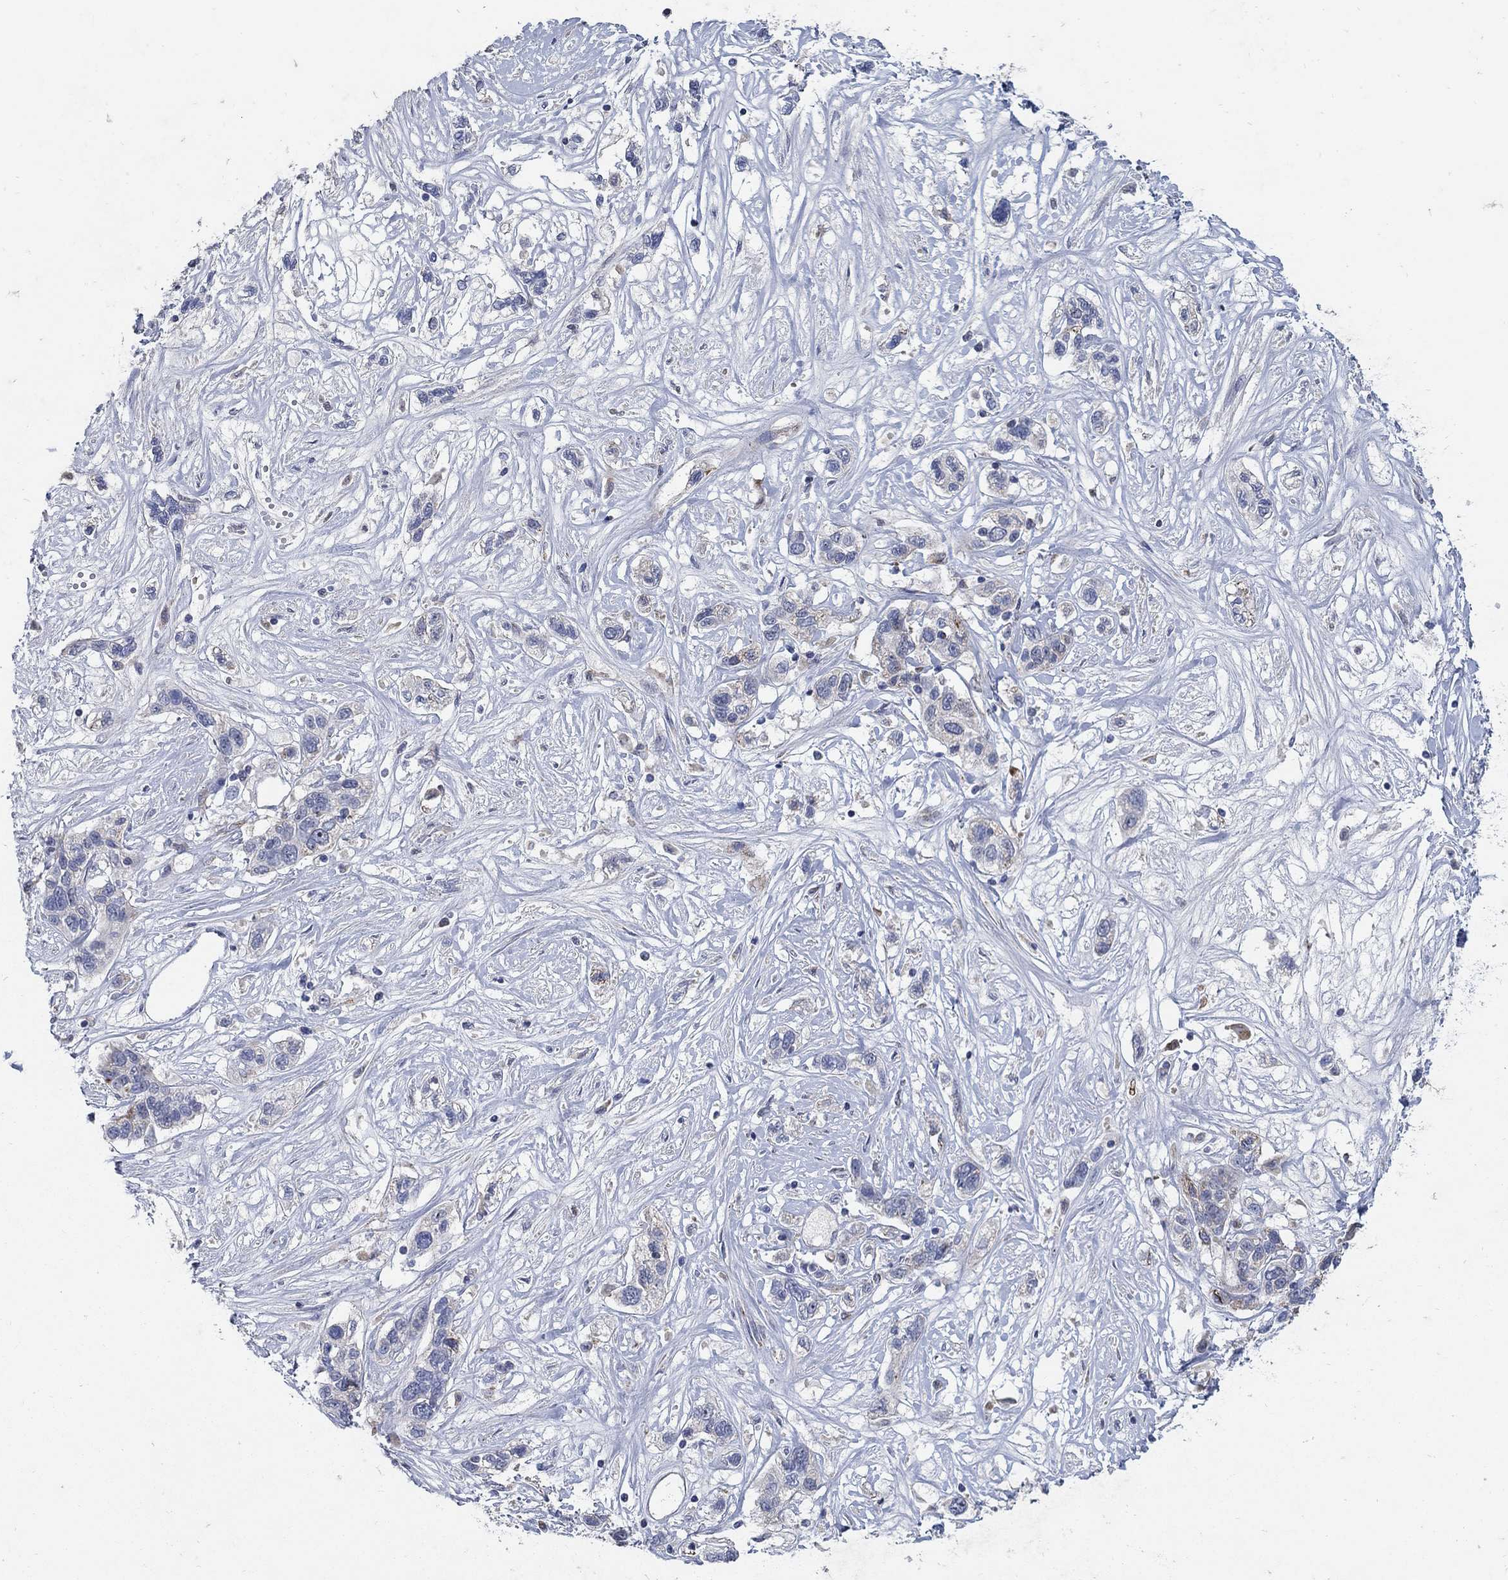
{"staining": {"intensity": "negative", "quantity": "none", "location": "none"}, "tissue": "liver cancer", "cell_type": "Tumor cells", "image_type": "cancer", "snomed": [{"axis": "morphology", "description": "Adenocarcinoma, NOS"}, {"axis": "morphology", "description": "Cholangiocarcinoma"}, {"axis": "topography", "description": "Liver"}], "caption": "Immunohistochemistry photomicrograph of neoplastic tissue: liver cholangiocarcinoma stained with DAB displays no significant protein expression in tumor cells. Nuclei are stained in blue.", "gene": "HMX2", "patient": {"sex": "male", "age": 64}}